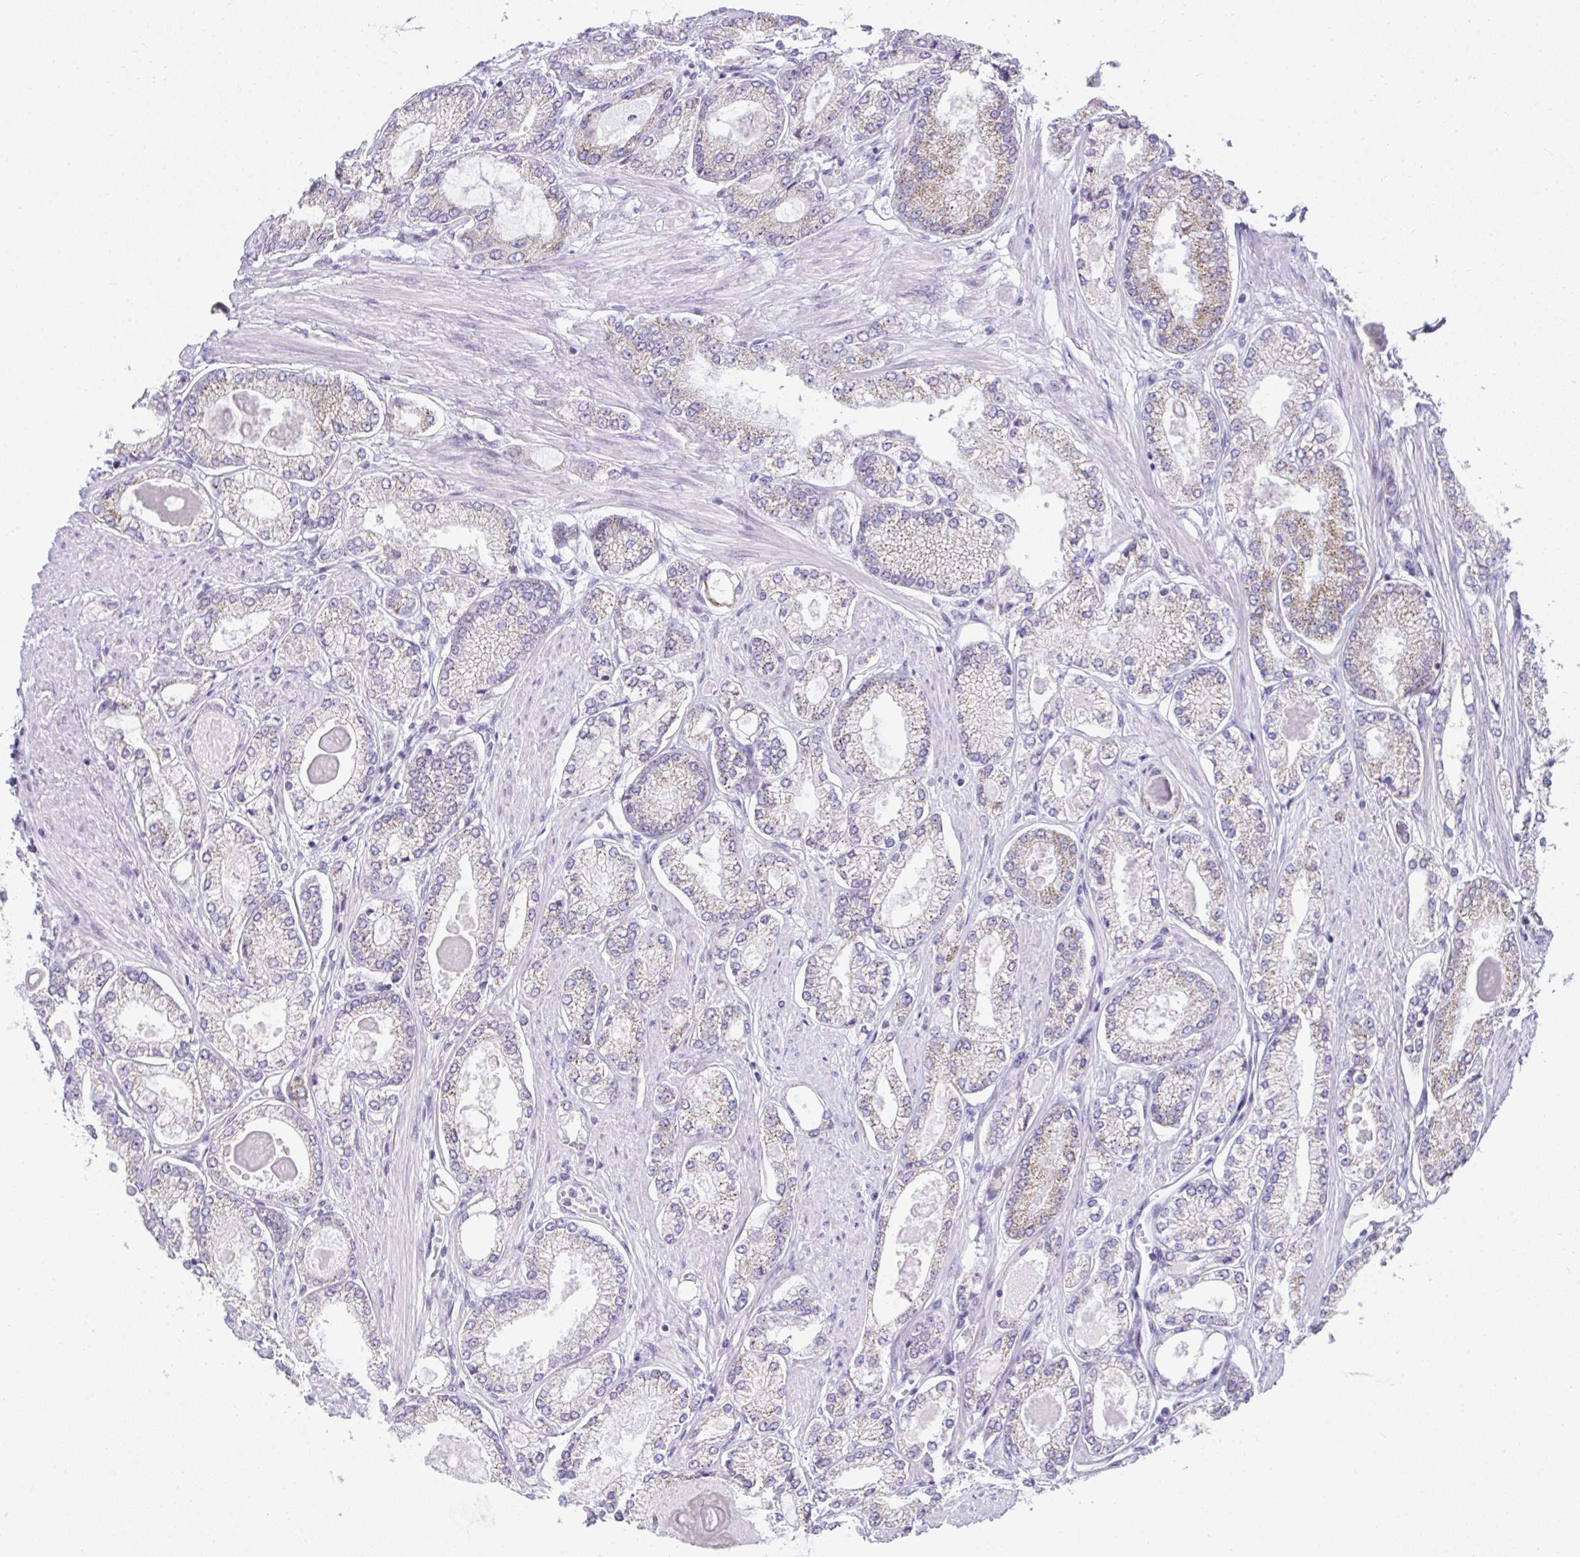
{"staining": {"intensity": "moderate", "quantity": "<25%", "location": "cytoplasmic/membranous"}, "tissue": "prostate cancer", "cell_type": "Tumor cells", "image_type": "cancer", "snomed": [{"axis": "morphology", "description": "Adenocarcinoma, High grade"}, {"axis": "topography", "description": "Prostate"}], "caption": "An IHC micrograph of neoplastic tissue is shown. Protein staining in brown labels moderate cytoplasmic/membranous positivity in prostate high-grade adenocarcinoma within tumor cells.", "gene": "RNF183", "patient": {"sex": "male", "age": 68}}